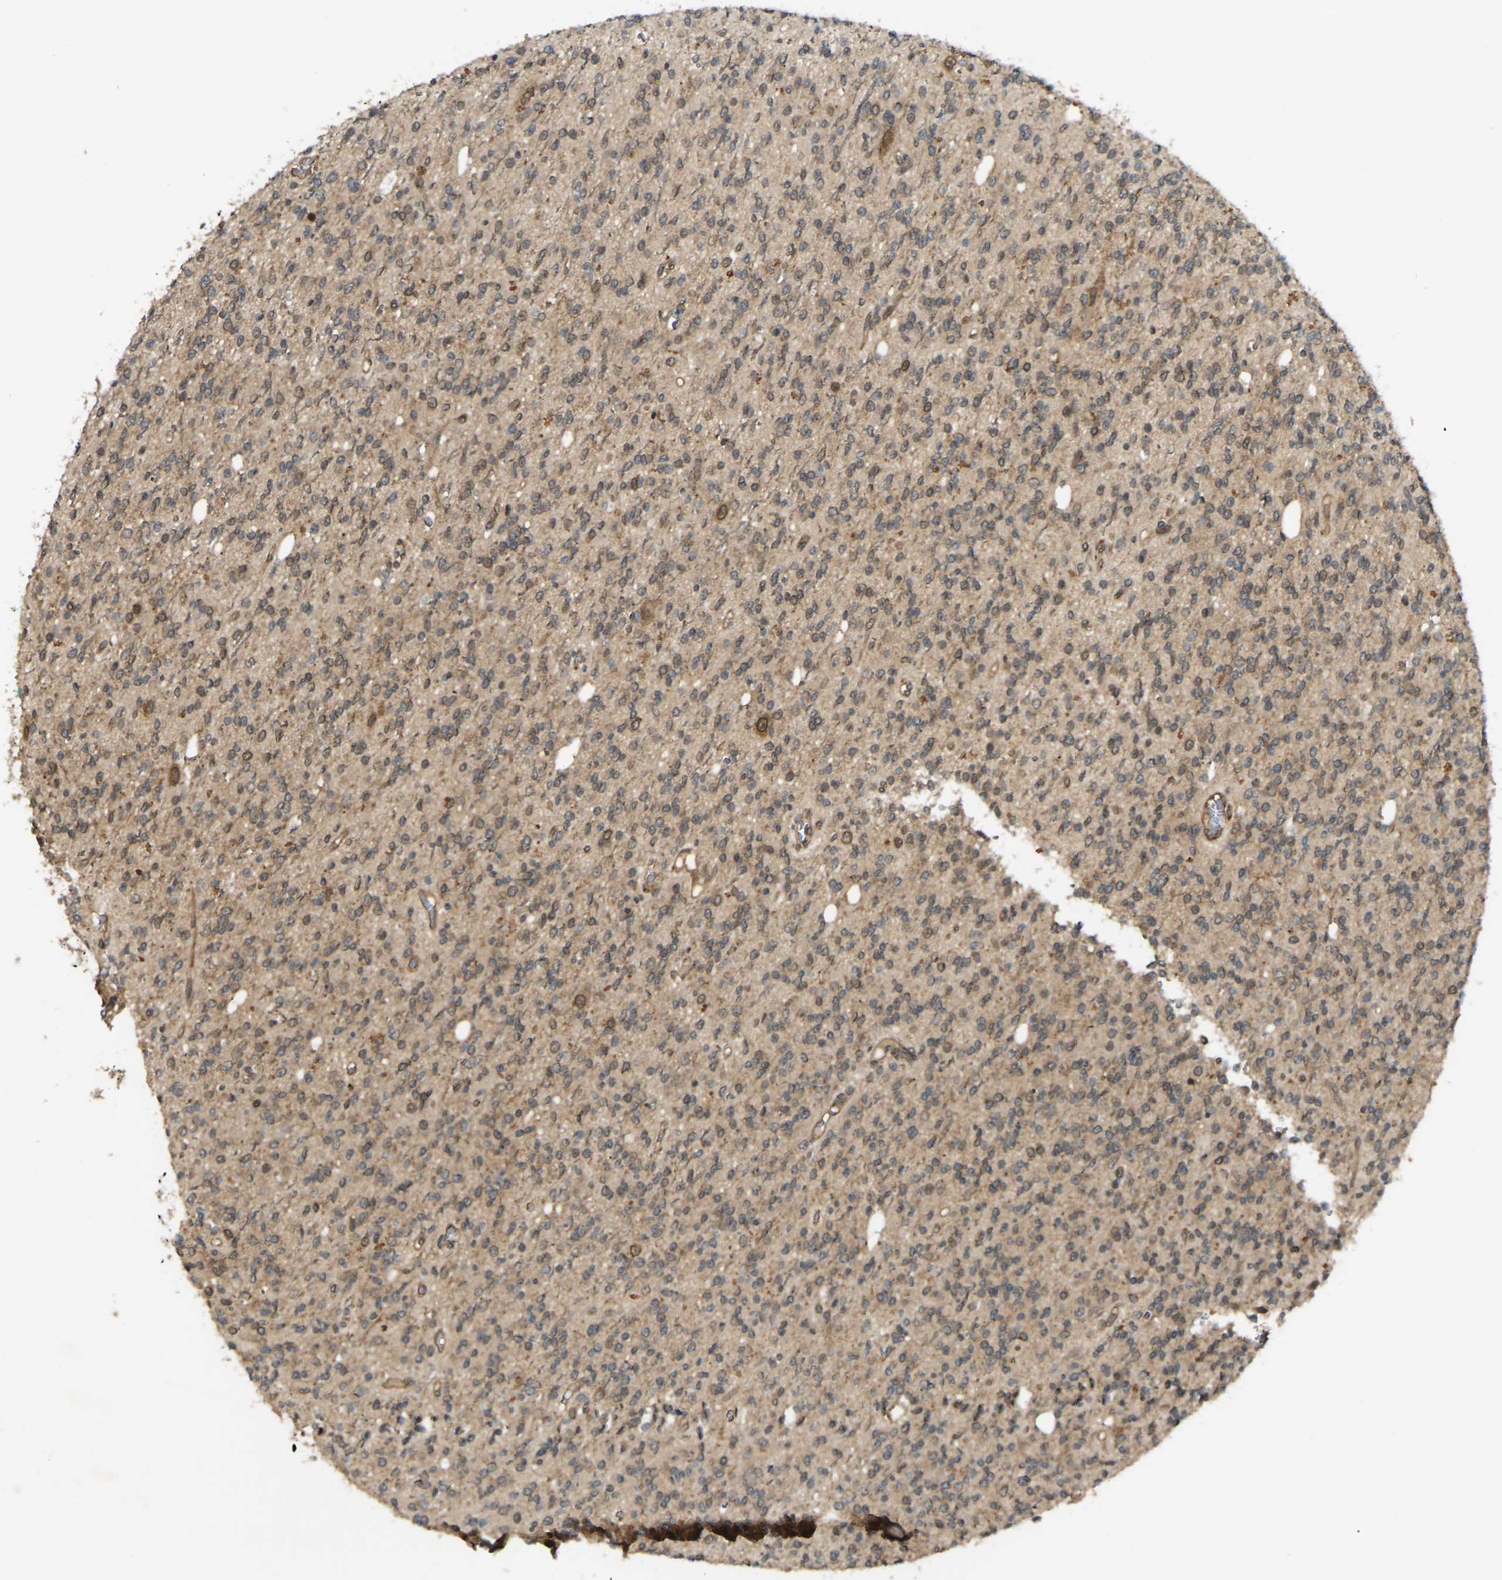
{"staining": {"intensity": "moderate", "quantity": ">75%", "location": "cytoplasmic/membranous,nuclear"}, "tissue": "glioma", "cell_type": "Tumor cells", "image_type": "cancer", "snomed": [{"axis": "morphology", "description": "Glioma, malignant, High grade"}, {"axis": "topography", "description": "Brain"}], "caption": "Moderate cytoplasmic/membranous and nuclear expression for a protein is seen in about >75% of tumor cells of malignant glioma (high-grade) using immunohistochemistry.", "gene": "KIAA1549", "patient": {"sex": "male", "age": 34}}